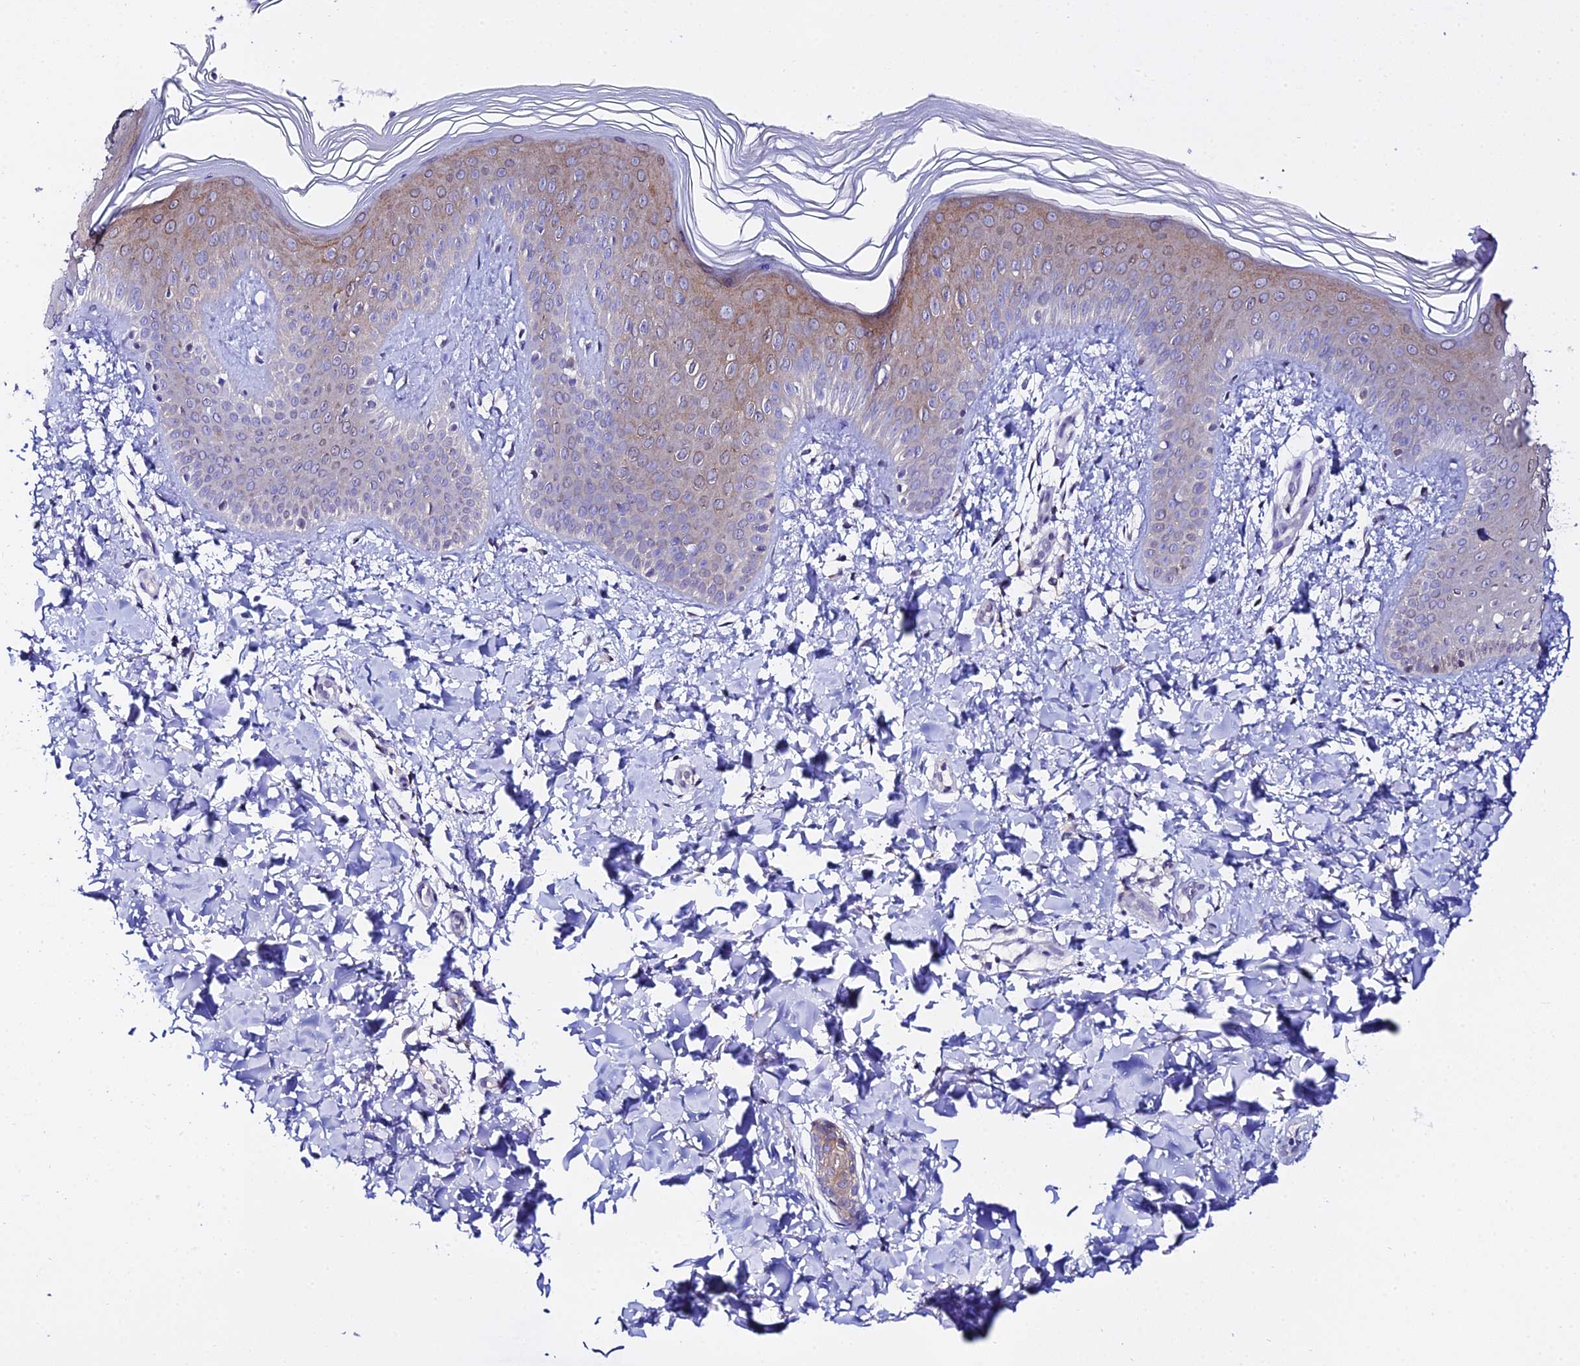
{"staining": {"intensity": "moderate", "quantity": "25%-75%", "location": "cytoplasmic/membranous"}, "tissue": "skin", "cell_type": "Epidermal cells", "image_type": "normal", "snomed": [{"axis": "morphology", "description": "Normal tissue, NOS"}, {"axis": "morphology", "description": "Inflammation, NOS"}, {"axis": "topography", "description": "Soft tissue"}, {"axis": "topography", "description": "Anal"}], "caption": "The histopathology image reveals staining of unremarkable skin, revealing moderate cytoplasmic/membranous protein expression (brown color) within epidermal cells. The staining was performed using DAB to visualize the protein expression in brown, while the nuclei were stained in blue with hematoxylin (Magnification: 20x).", "gene": "ATG16L2", "patient": {"sex": "female", "age": 15}}